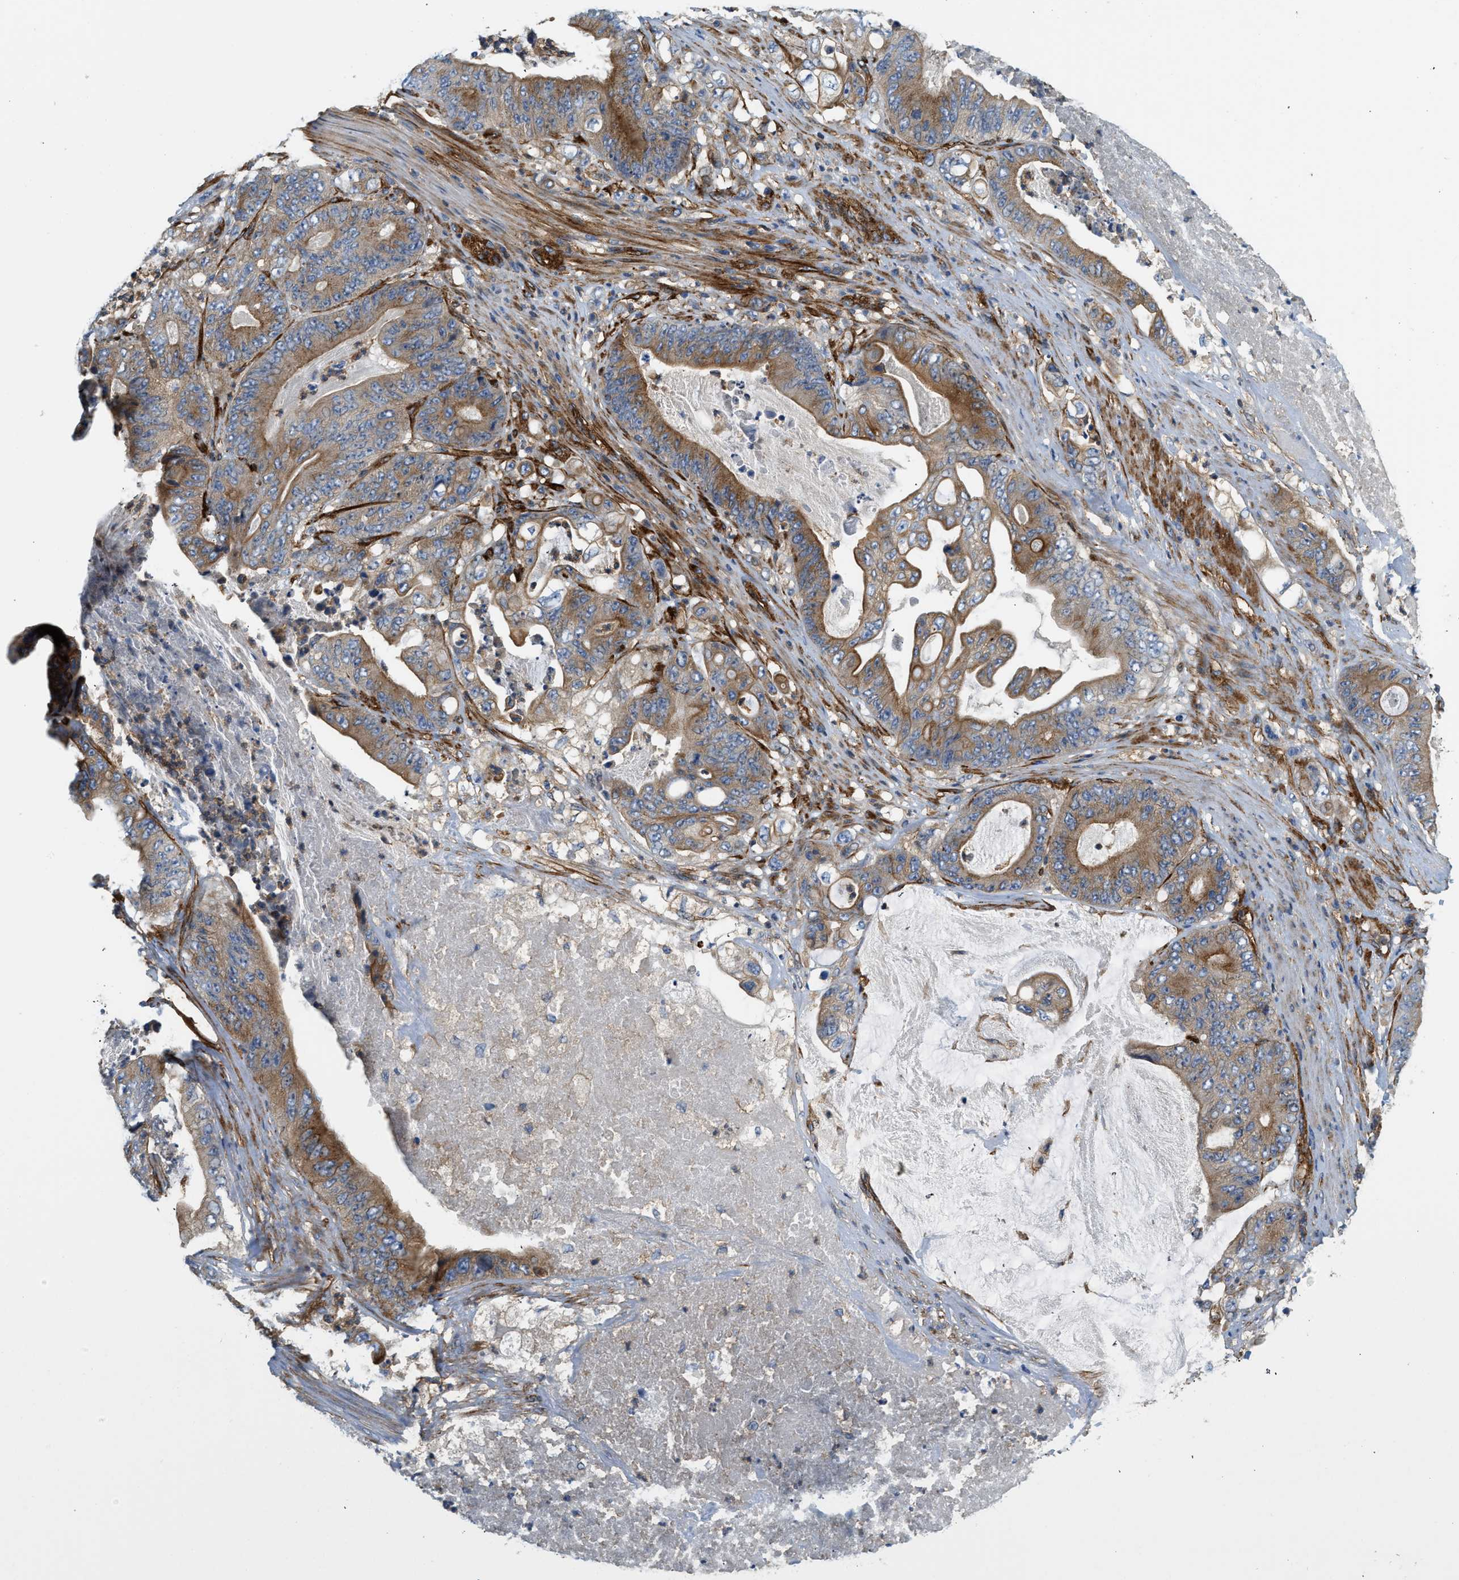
{"staining": {"intensity": "moderate", "quantity": ">75%", "location": "cytoplasmic/membranous"}, "tissue": "stomach cancer", "cell_type": "Tumor cells", "image_type": "cancer", "snomed": [{"axis": "morphology", "description": "Adenocarcinoma, NOS"}, {"axis": "topography", "description": "Stomach"}], "caption": "Immunohistochemical staining of stomach cancer displays medium levels of moderate cytoplasmic/membranous positivity in about >75% of tumor cells.", "gene": "HIP1", "patient": {"sex": "female", "age": 73}}